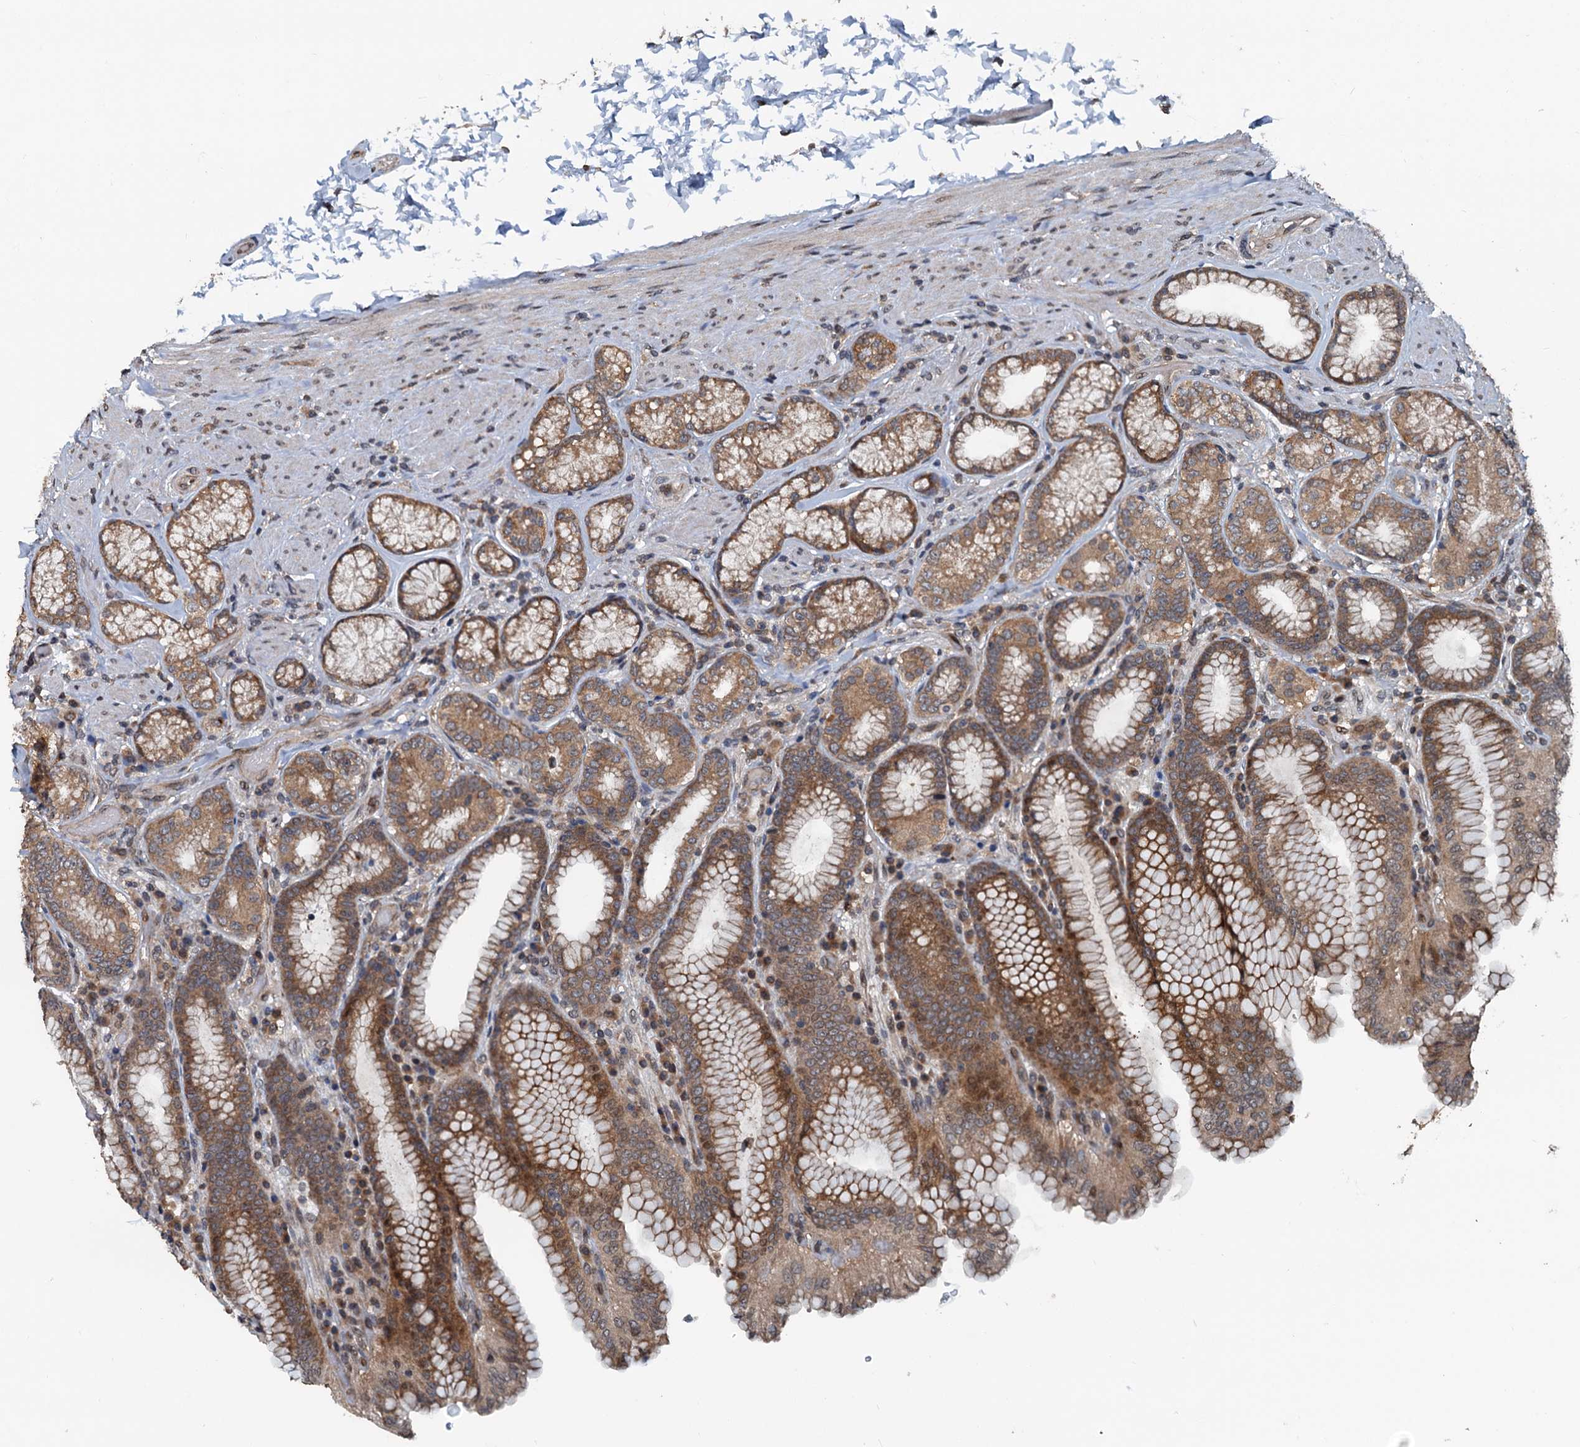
{"staining": {"intensity": "moderate", "quantity": ">75%", "location": "cytoplasmic/membranous"}, "tissue": "stomach", "cell_type": "Glandular cells", "image_type": "normal", "snomed": [{"axis": "morphology", "description": "Normal tissue, NOS"}, {"axis": "topography", "description": "Stomach, upper"}, {"axis": "topography", "description": "Stomach, lower"}], "caption": "Benign stomach was stained to show a protein in brown. There is medium levels of moderate cytoplasmic/membranous staining in approximately >75% of glandular cells. (DAB (3,3'-diaminobenzidine) IHC with brightfield microscopy, high magnification).", "gene": "N4BP2L2", "patient": {"sex": "female", "age": 76}}